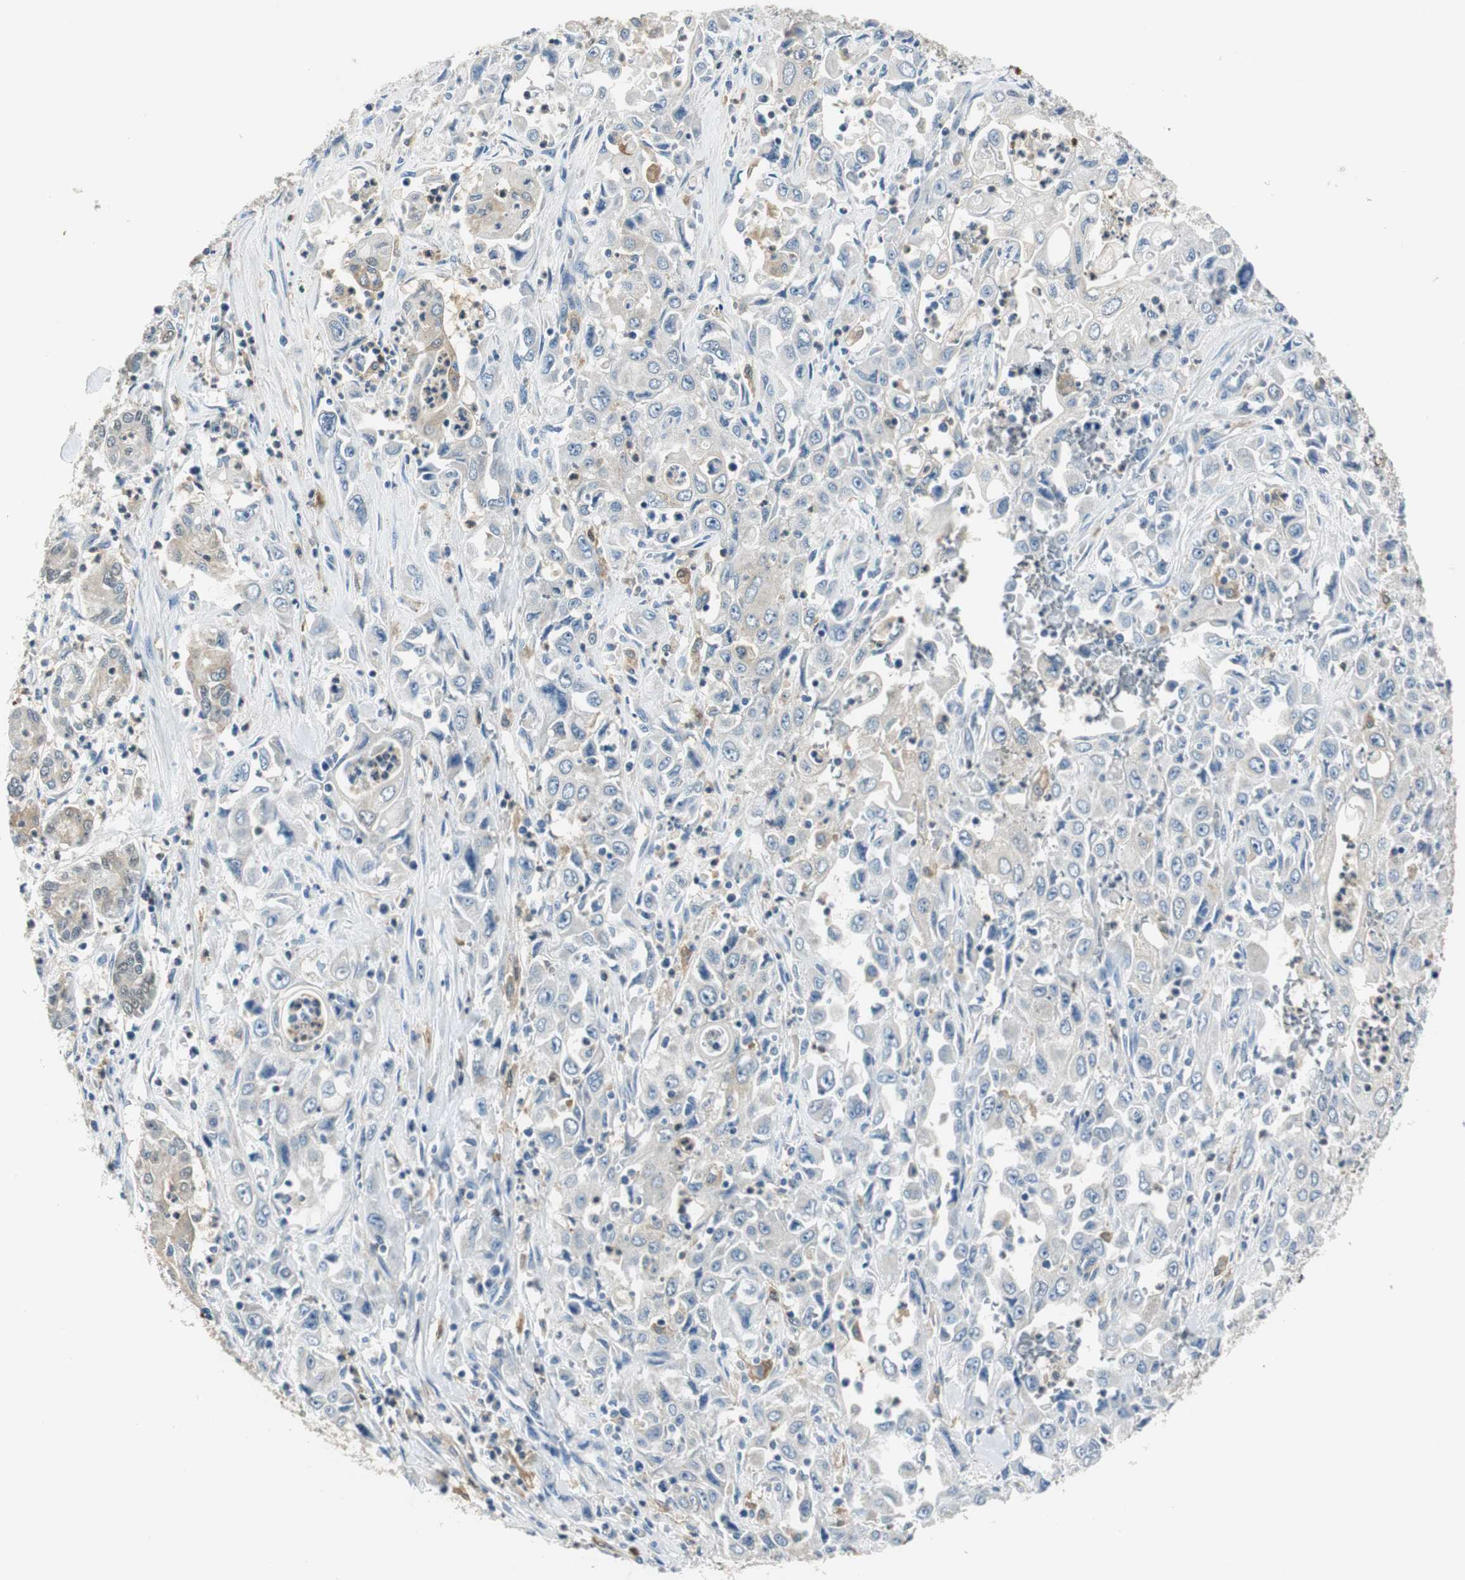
{"staining": {"intensity": "weak", "quantity": "25%-75%", "location": "cytoplasmic/membranous"}, "tissue": "pancreatic cancer", "cell_type": "Tumor cells", "image_type": "cancer", "snomed": [{"axis": "morphology", "description": "Adenocarcinoma, NOS"}, {"axis": "topography", "description": "Pancreas"}], "caption": "Tumor cells display weak cytoplasmic/membranous positivity in approximately 25%-75% of cells in adenocarcinoma (pancreatic).", "gene": "ME1", "patient": {"sex": "male", "age": 70}}